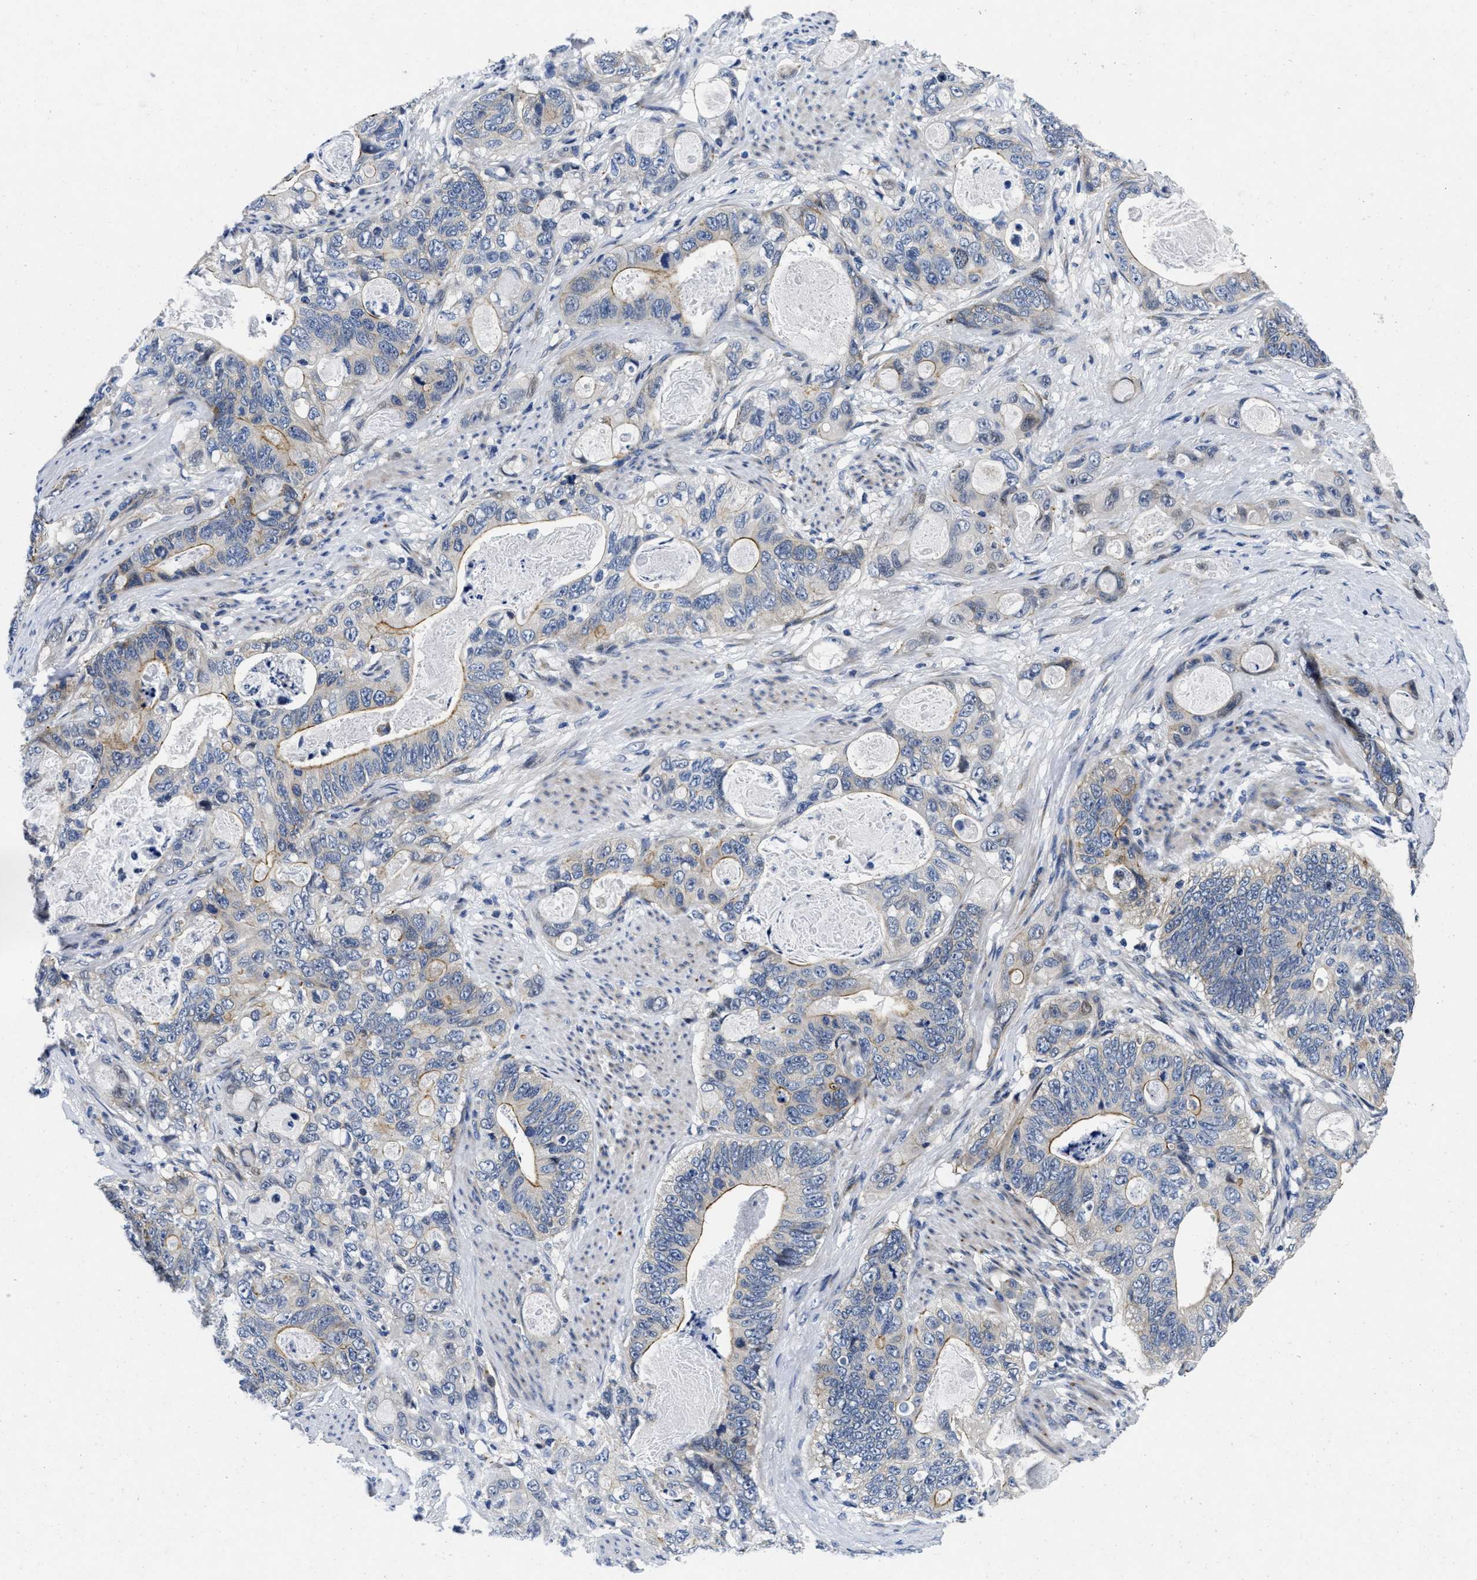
{"staining": {"intensity": "weak", "quantity": "25%-75%", "location": "cytoplasmic/membranous"}, "tissue": "stomach cancer", "cell_type": "Tumor cells", "image_type": "cancer", "snomed": [{"axis": "morphology", "description": "Normal tissue, NOS"}, {"axis": "morphology", "description": "Adenocarcinoma, NOS"}, {"axis": "topography", "description": "Stomach"}], "caption": "Stomach adenocarcinoma stained with DAB (3,3'-diaminobenzidine) immunohistochemistry (IHC) demonstrates low levels of weak cytoplasmic/membranous staining in about 25%-75% of tumor cells.", "gene": "LAD1", "patient": {"sex": "female", "age": 89}}